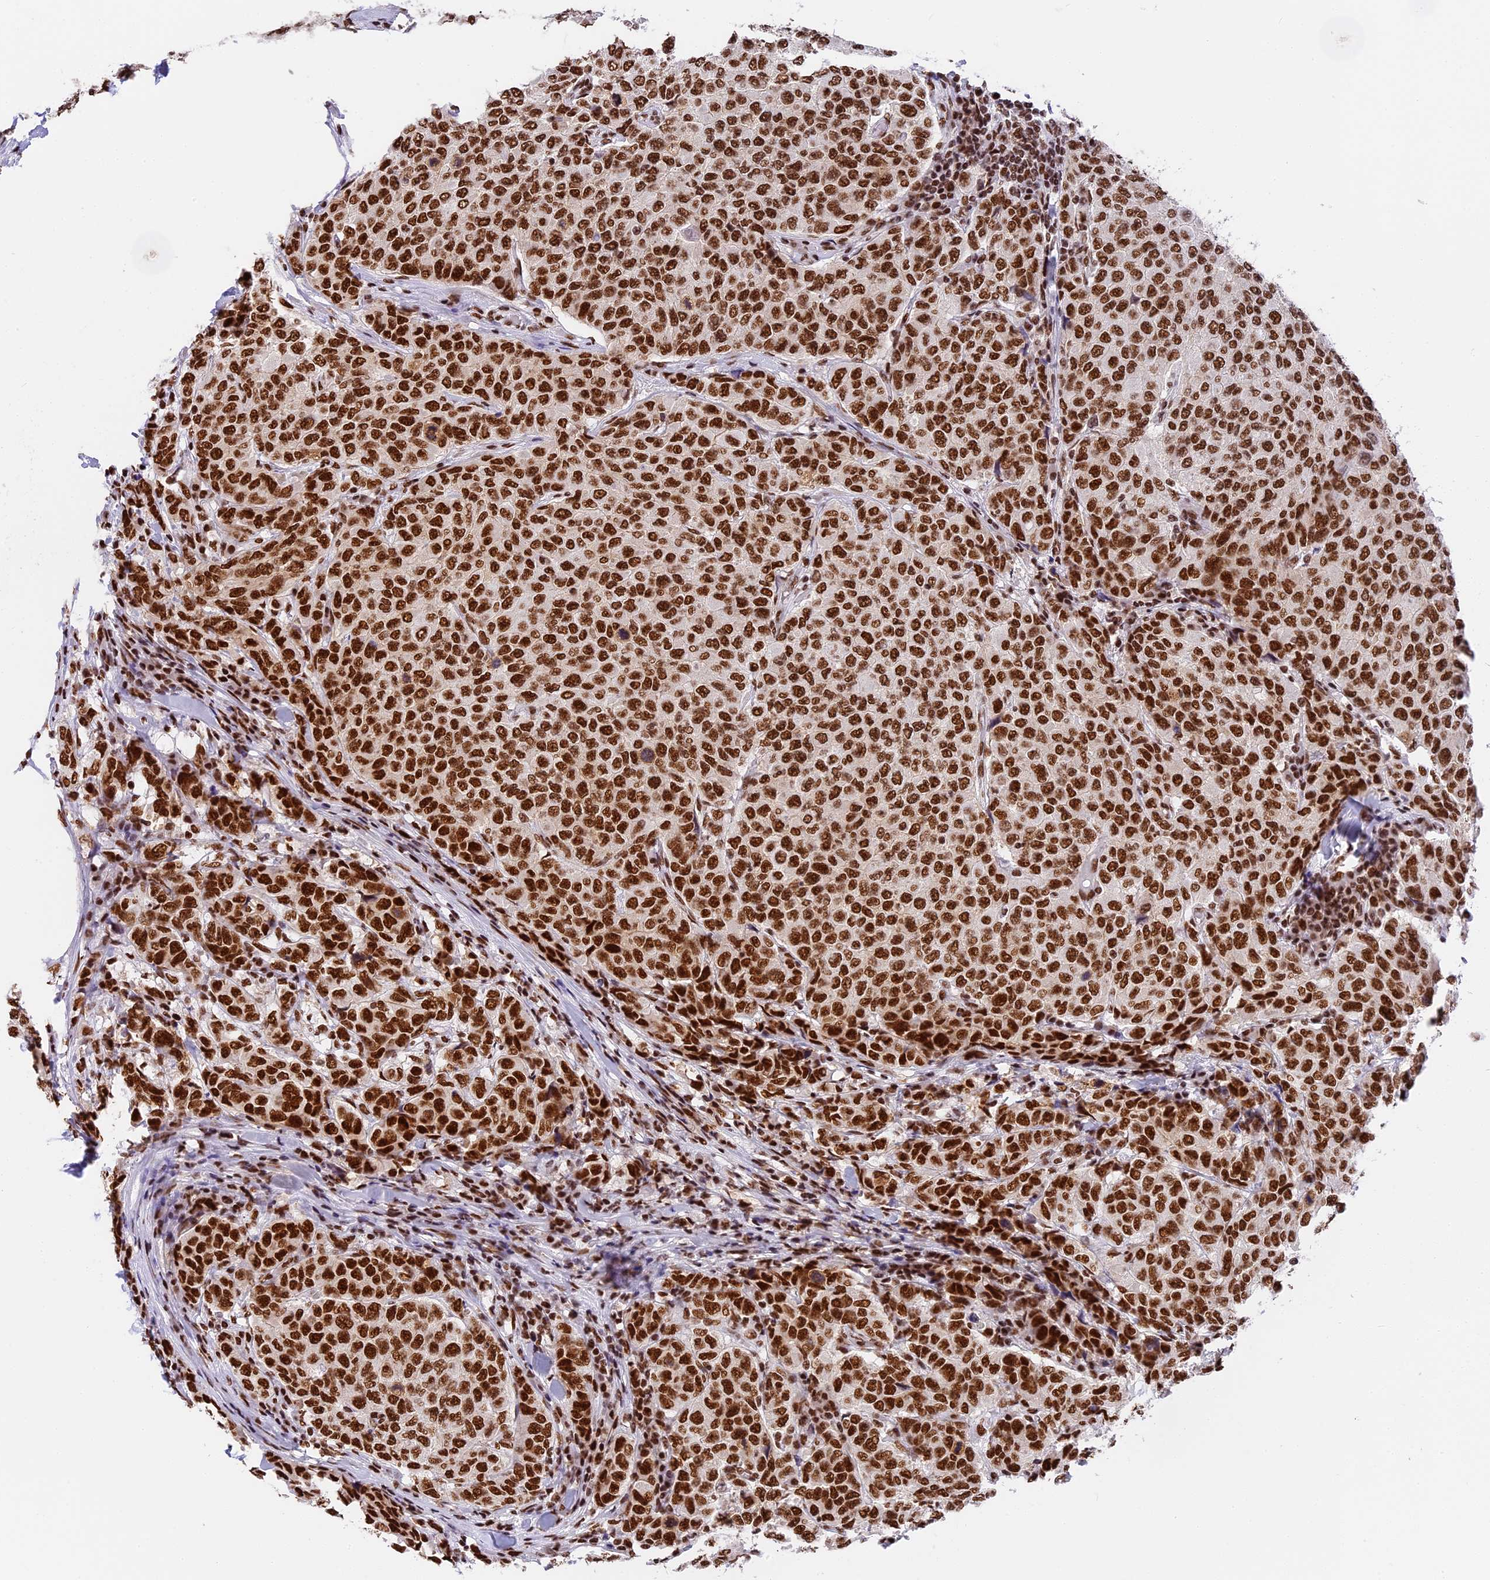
{"staining": {"intensity": "strong", "quantity": ">75%", "location": "nuclear"}, "tissue": "breast cancer", "cell_type": "Tumor cells", "image_type": "cancer", "snomed": [{"axis": "morphology", "description": "Duct carcinoma"}, {"axis": "topography", "description": "Breast"}], "caption": "There is high levels of strong nuclear positivity in tumor cells of breast cancer, as demonstrated by immunohistochemical staining (brown color).", "gene": "SBNO1", "patient": {"sex": "female", "age": 55}}